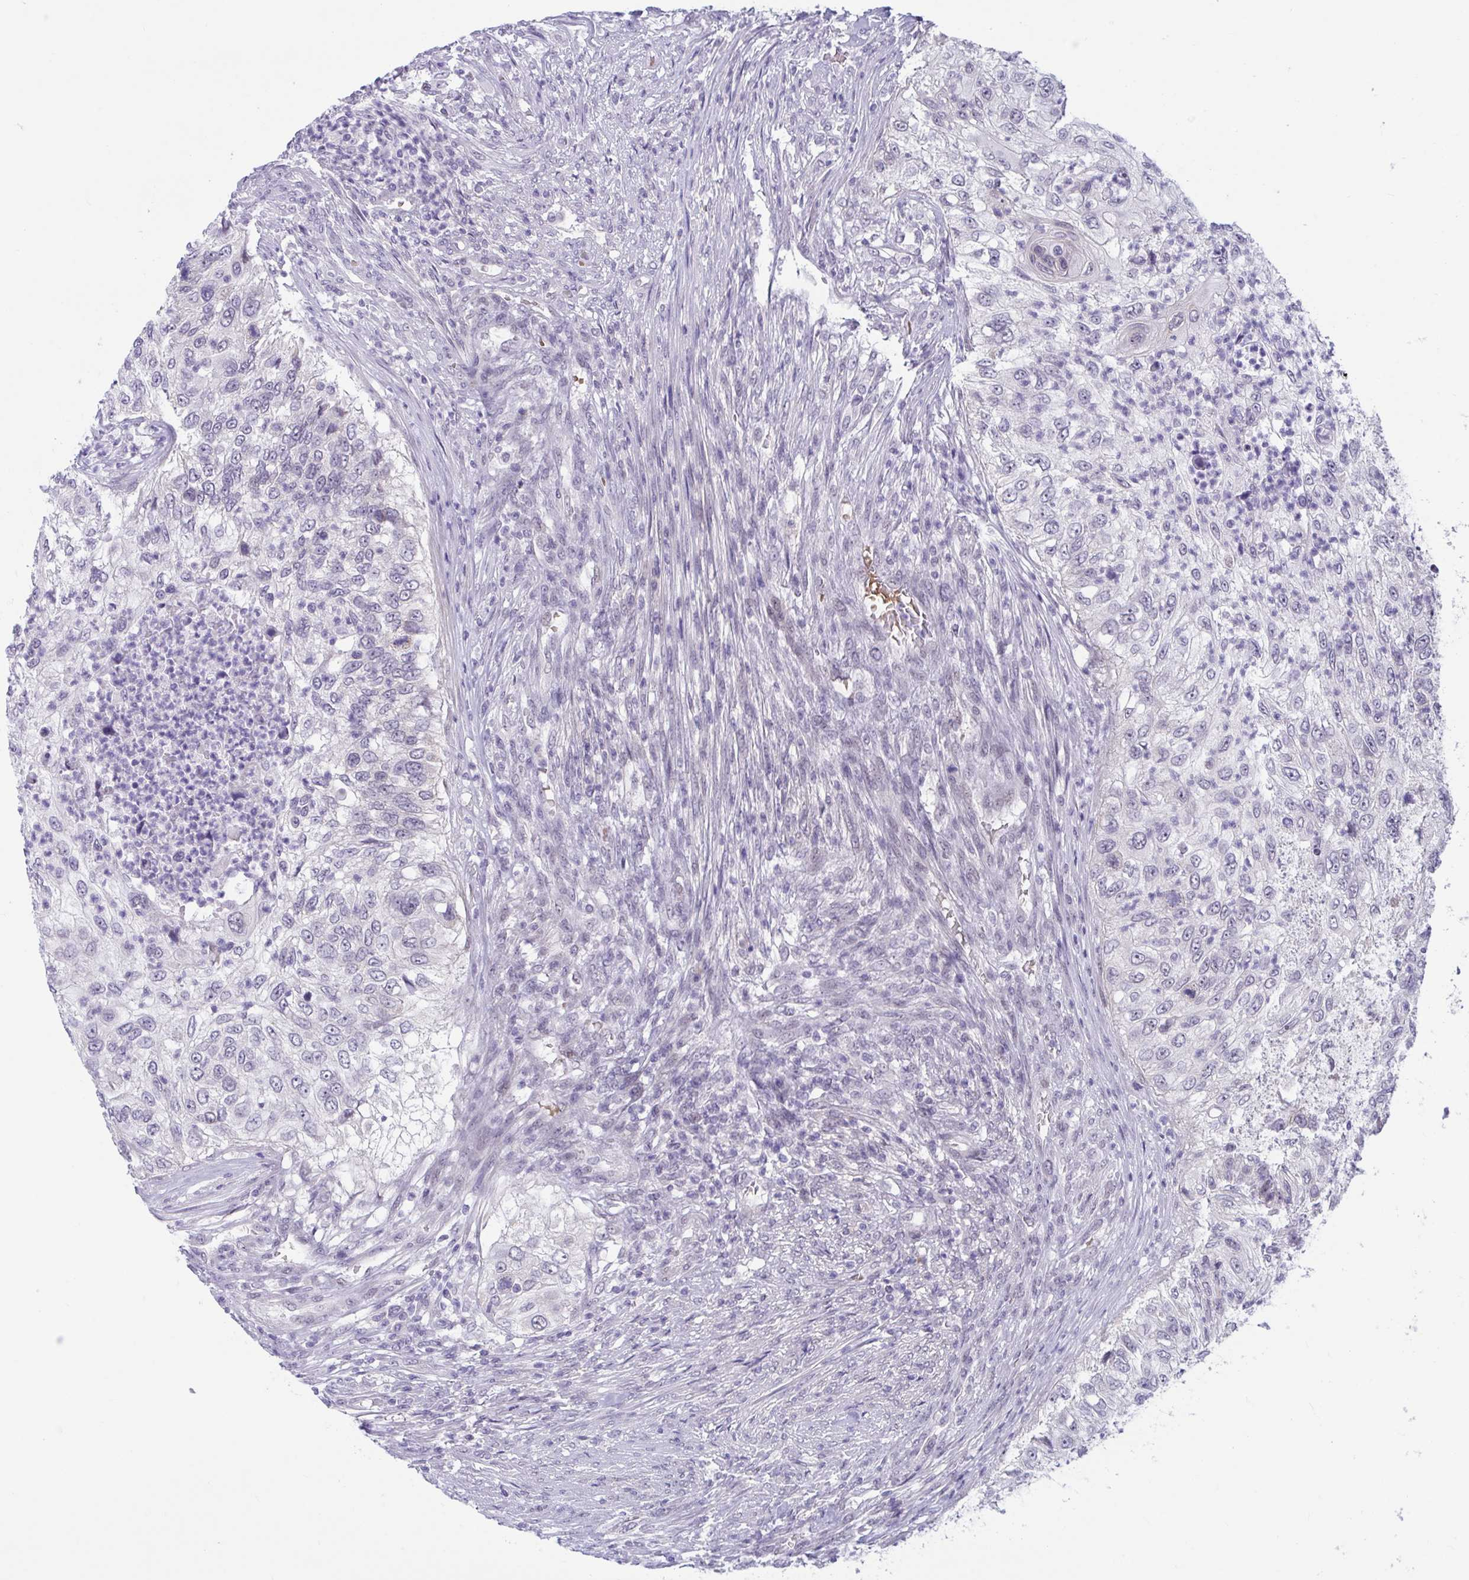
{"staining": {"intensity": "negative", "quantity": "none", "location": "none"}, "tissue": "urothelial cancer", "cell_type": "Tumor cells", "image_type": "cancer", "snomed": [{"axis": "morphology", "description": "Urothelial carcinoma, High grade"}, {"axis": "topography", "description": "Urinary bladder"}], "caption": "Immunohistochemistry (IHC) micrograph of human urothelial carcinoma (high-grade) stained for a protein (brown), which reveals no staining in tumor cells. (Brightfield microscopy of DAB immunohistochemistry at high magnification).", "gene": "CNGB3", "patient": {"sex": "female", "age": 60}}